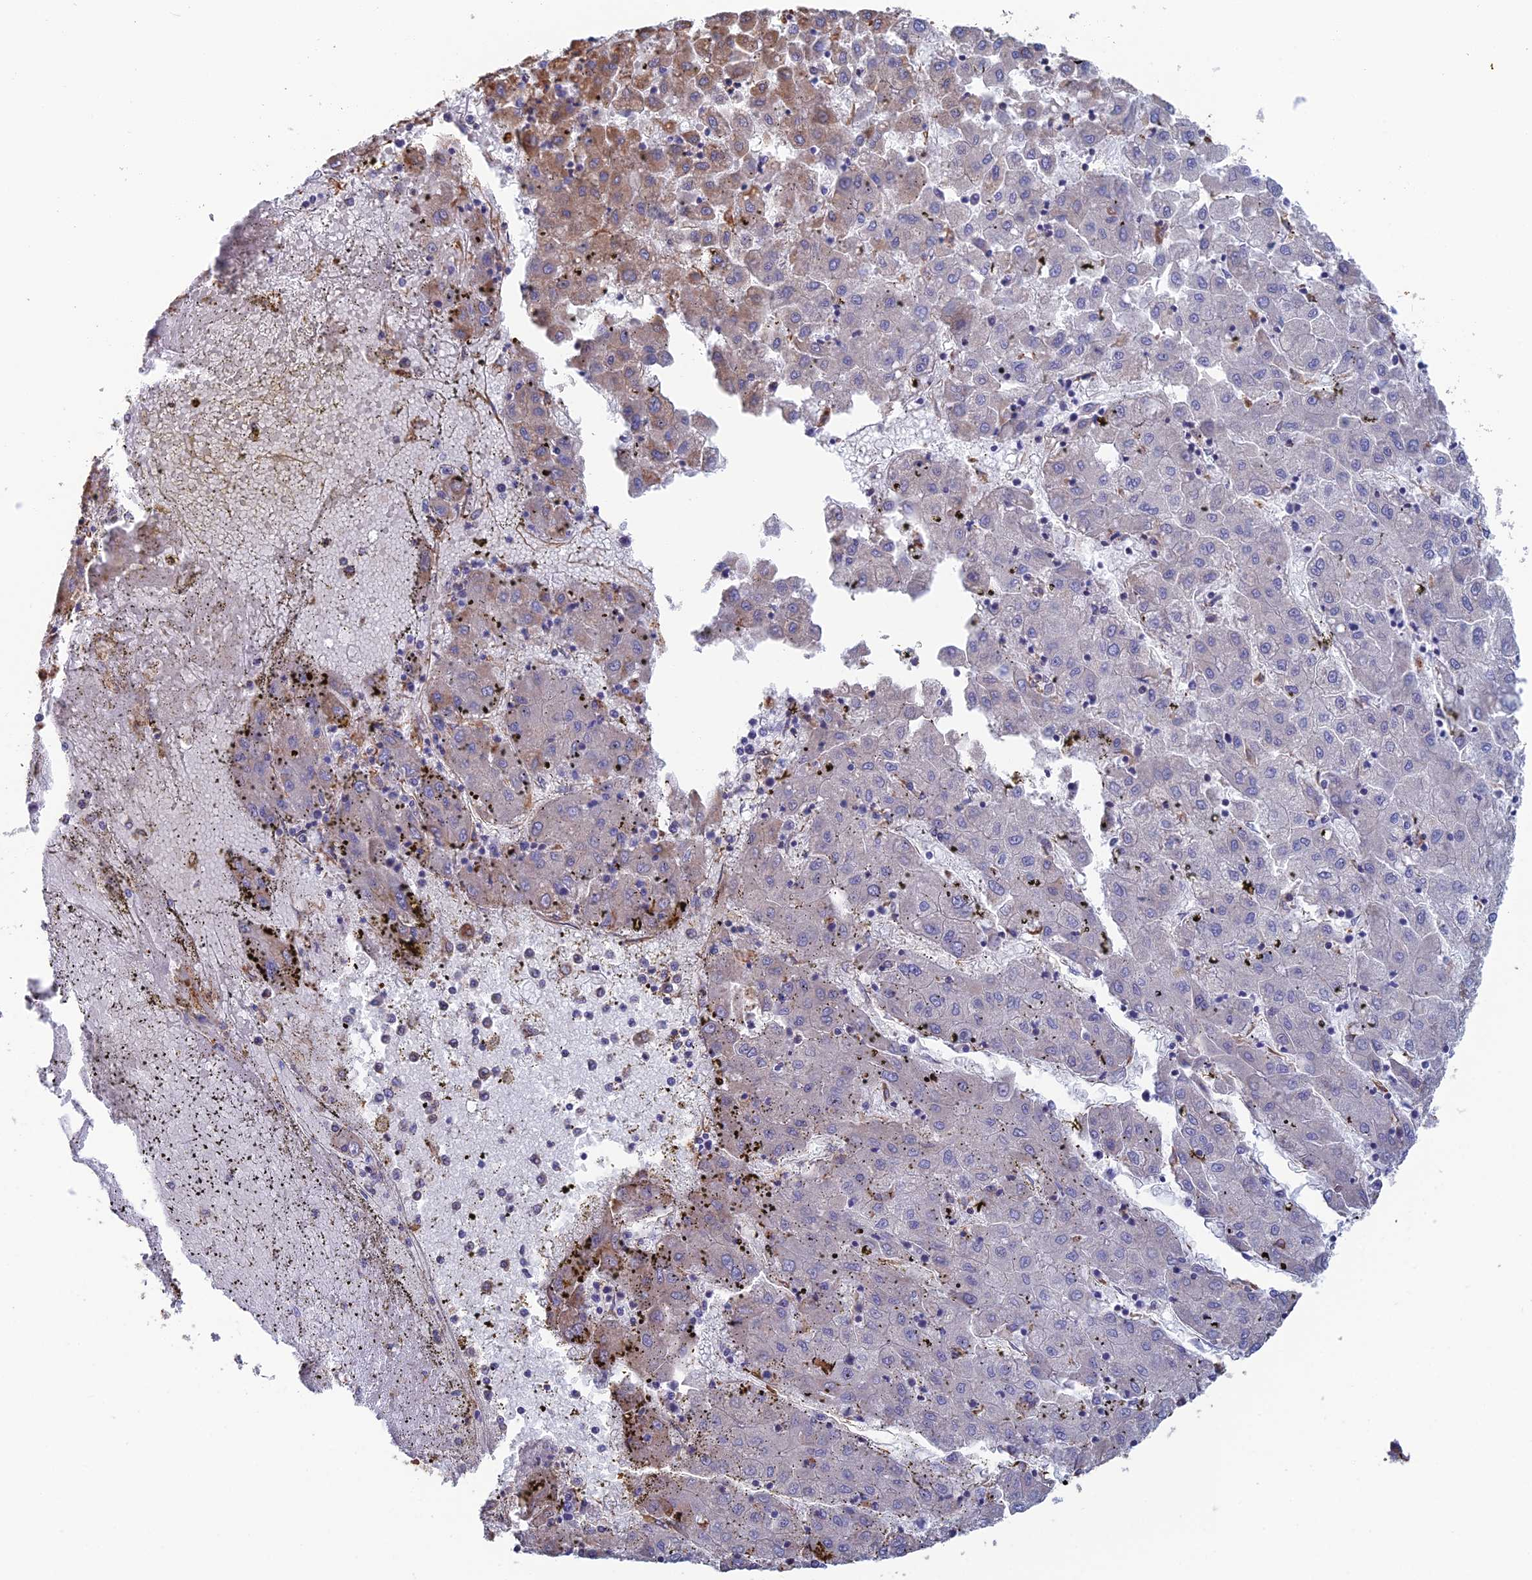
{"staining": {"intensity": "moderate", "quantity": "25%-75%", "location": "cytoplasmic/membranous"}, "tissue": "liver cancer", "cell_type": "Tumor cells", "image_type": "cancer", "snomed": [{"axis": "morphology", "description": "Carcinoma, Hepatocellular, NOS"}, {"axis": "topography", "description": "Liver"}], "caption": "This is a micrograph of IHC staining of liver cancer (hepatocellular carcinoma), which shows moderate positivity in the cytoplasmic/membranous of tumor cells.", "gene": "CLVS2", "patient": {"sex": "male", "age": 72}}